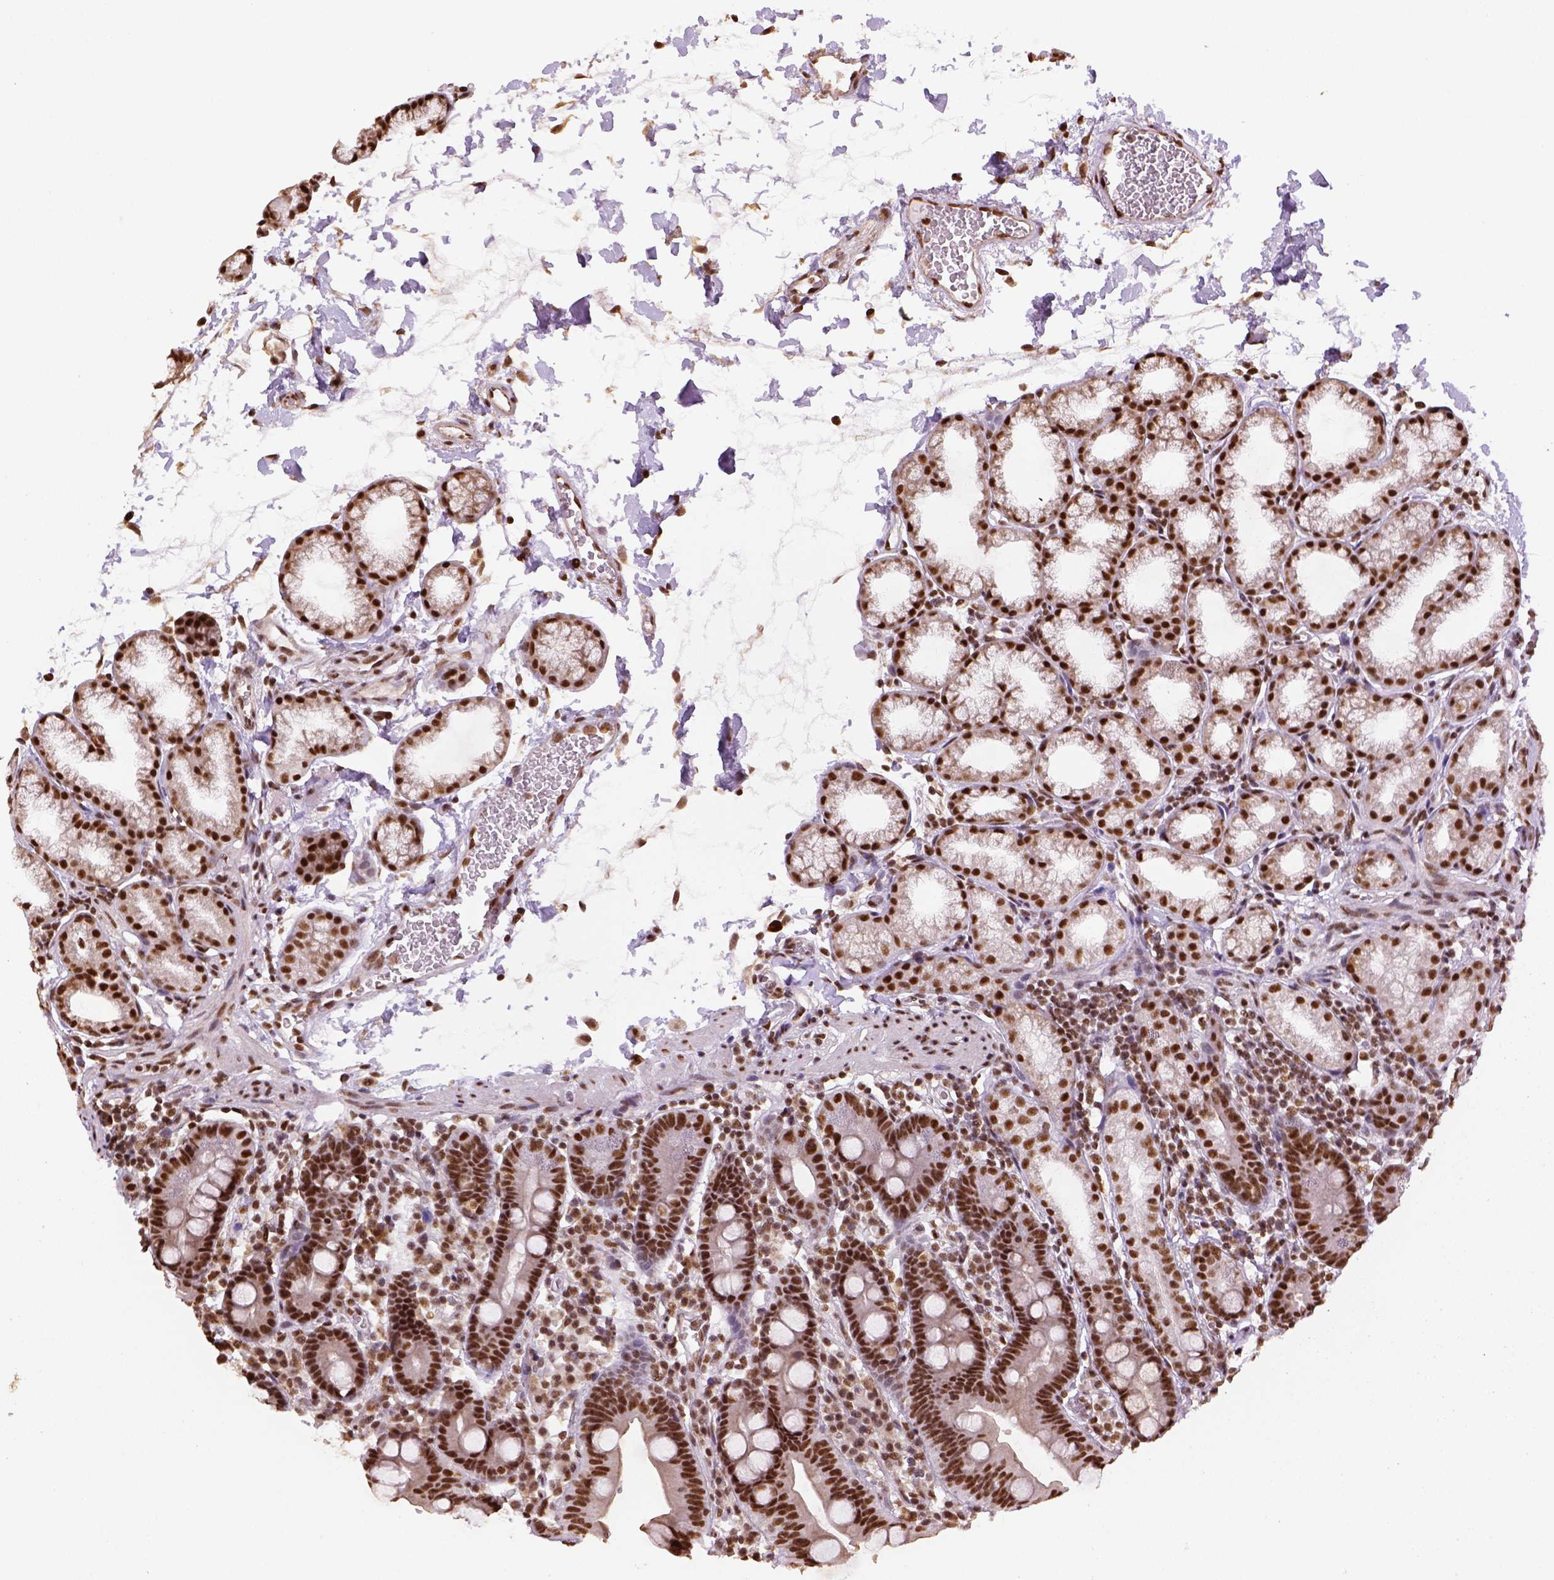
{"staining": {"intensity": "strong", "quantity": ">75%", "location": "nuclear"}, "tissue": "duodenum", "cell_type": "Glandular cells", "image_type": "normal", "snomed": [{"axis": "morphology", "description": "Normal tissue, NOS"}, {"axis": "topography", "description": "Pancreas"}, {"axis": "topography", "description": "Duodenum"}], "caption": "An image of duodenum stained for a protein displays strong nuclear brown staining in glandular cells. Nuclei are stained in blue.", "gene": "CCAR1", "patient": {"sex": "male", "age": 59}}